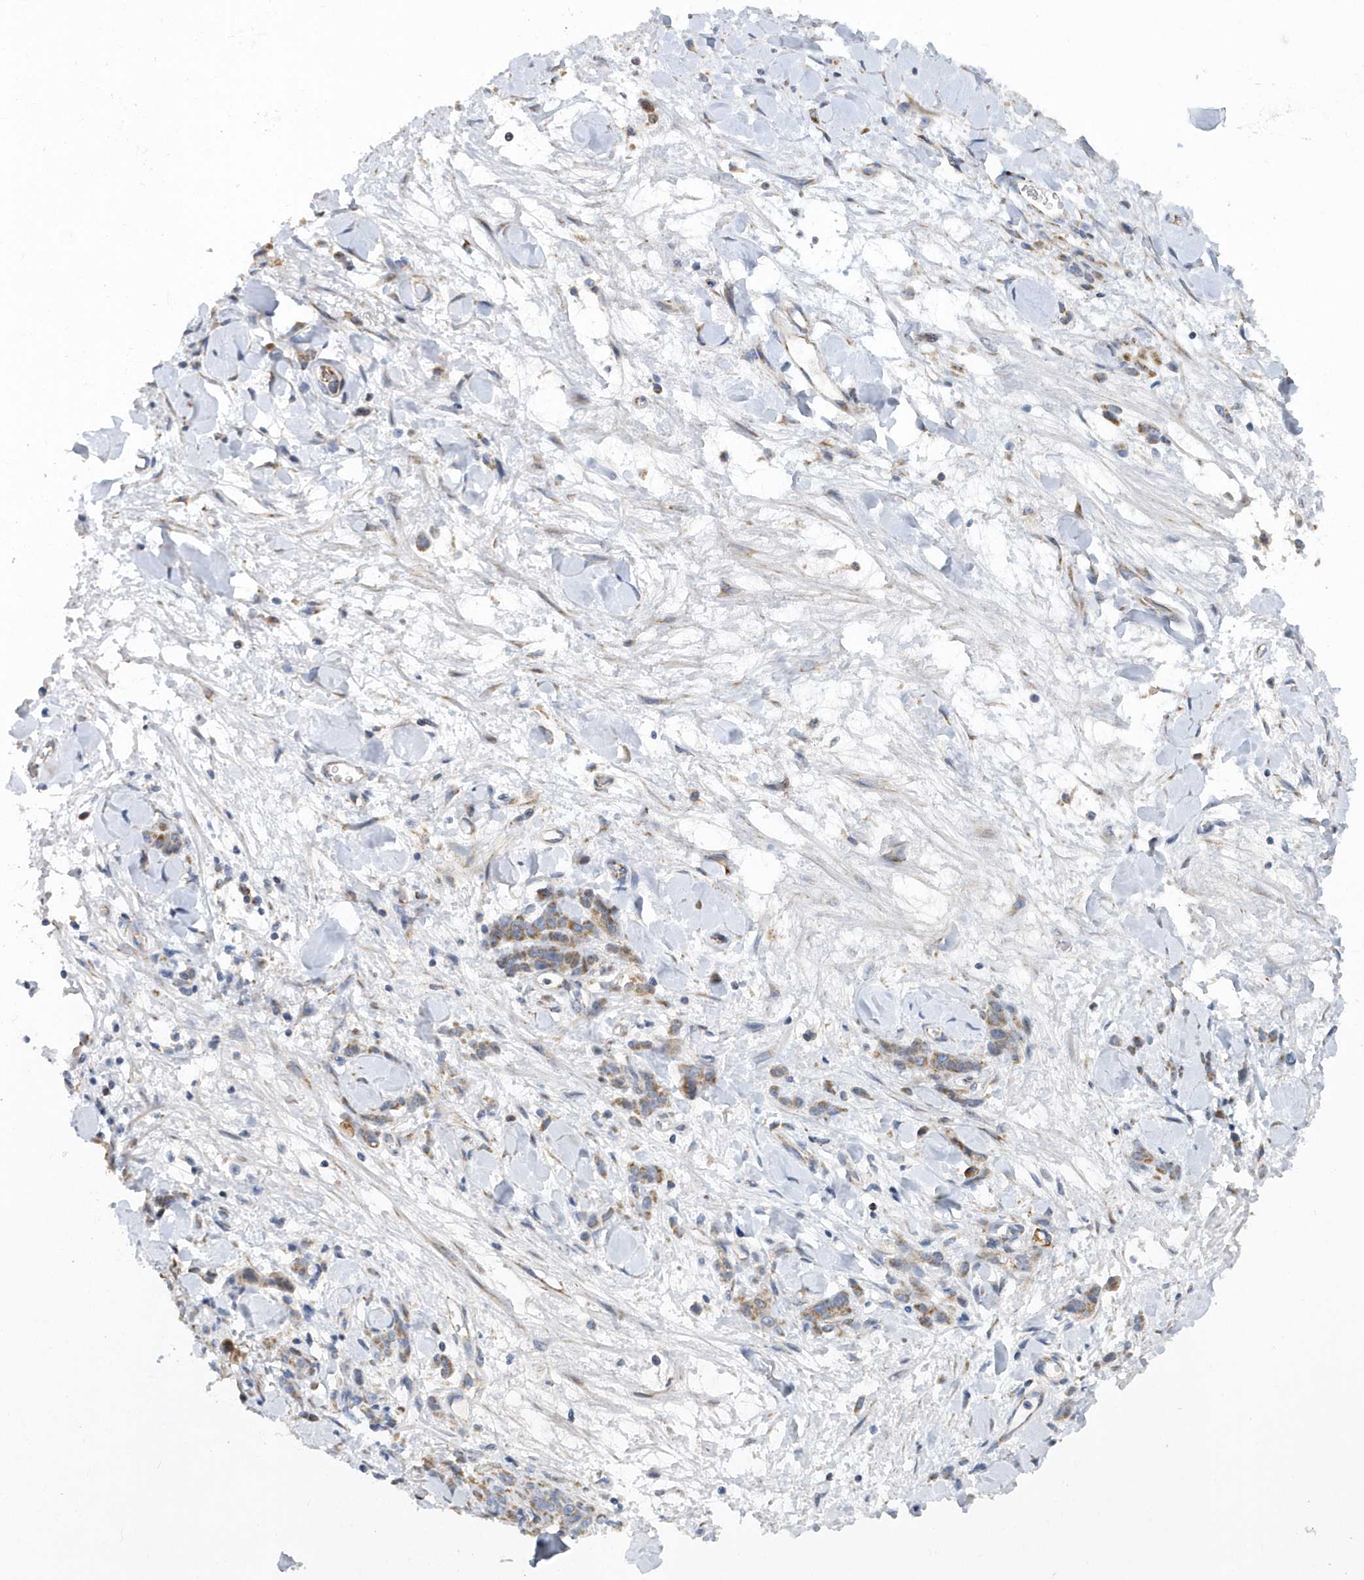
{"staining": {"intensity": "moderate", "quantity": ">75%", "location": "cytoplasmic/membranous"}, "tissue": "stomach cancer", "cell_type": "Tumor cells", "image_type": "cancer", "snomed": [{"axis": "morphology", "description": "Normal tissue, NOS"}, {"axis": "morphology", "description": "Adenocarcinoma, NOS"}, {"axis": "topography", "description": "Stomach"}], "caption": "Moderate cytoplasmic/membranous positivity is identified in approximately >75% of tumor cells in stomach adenocarcinoma.", "gene": "VWA5B2", "patient": {"sex": "male", "age": 82}}